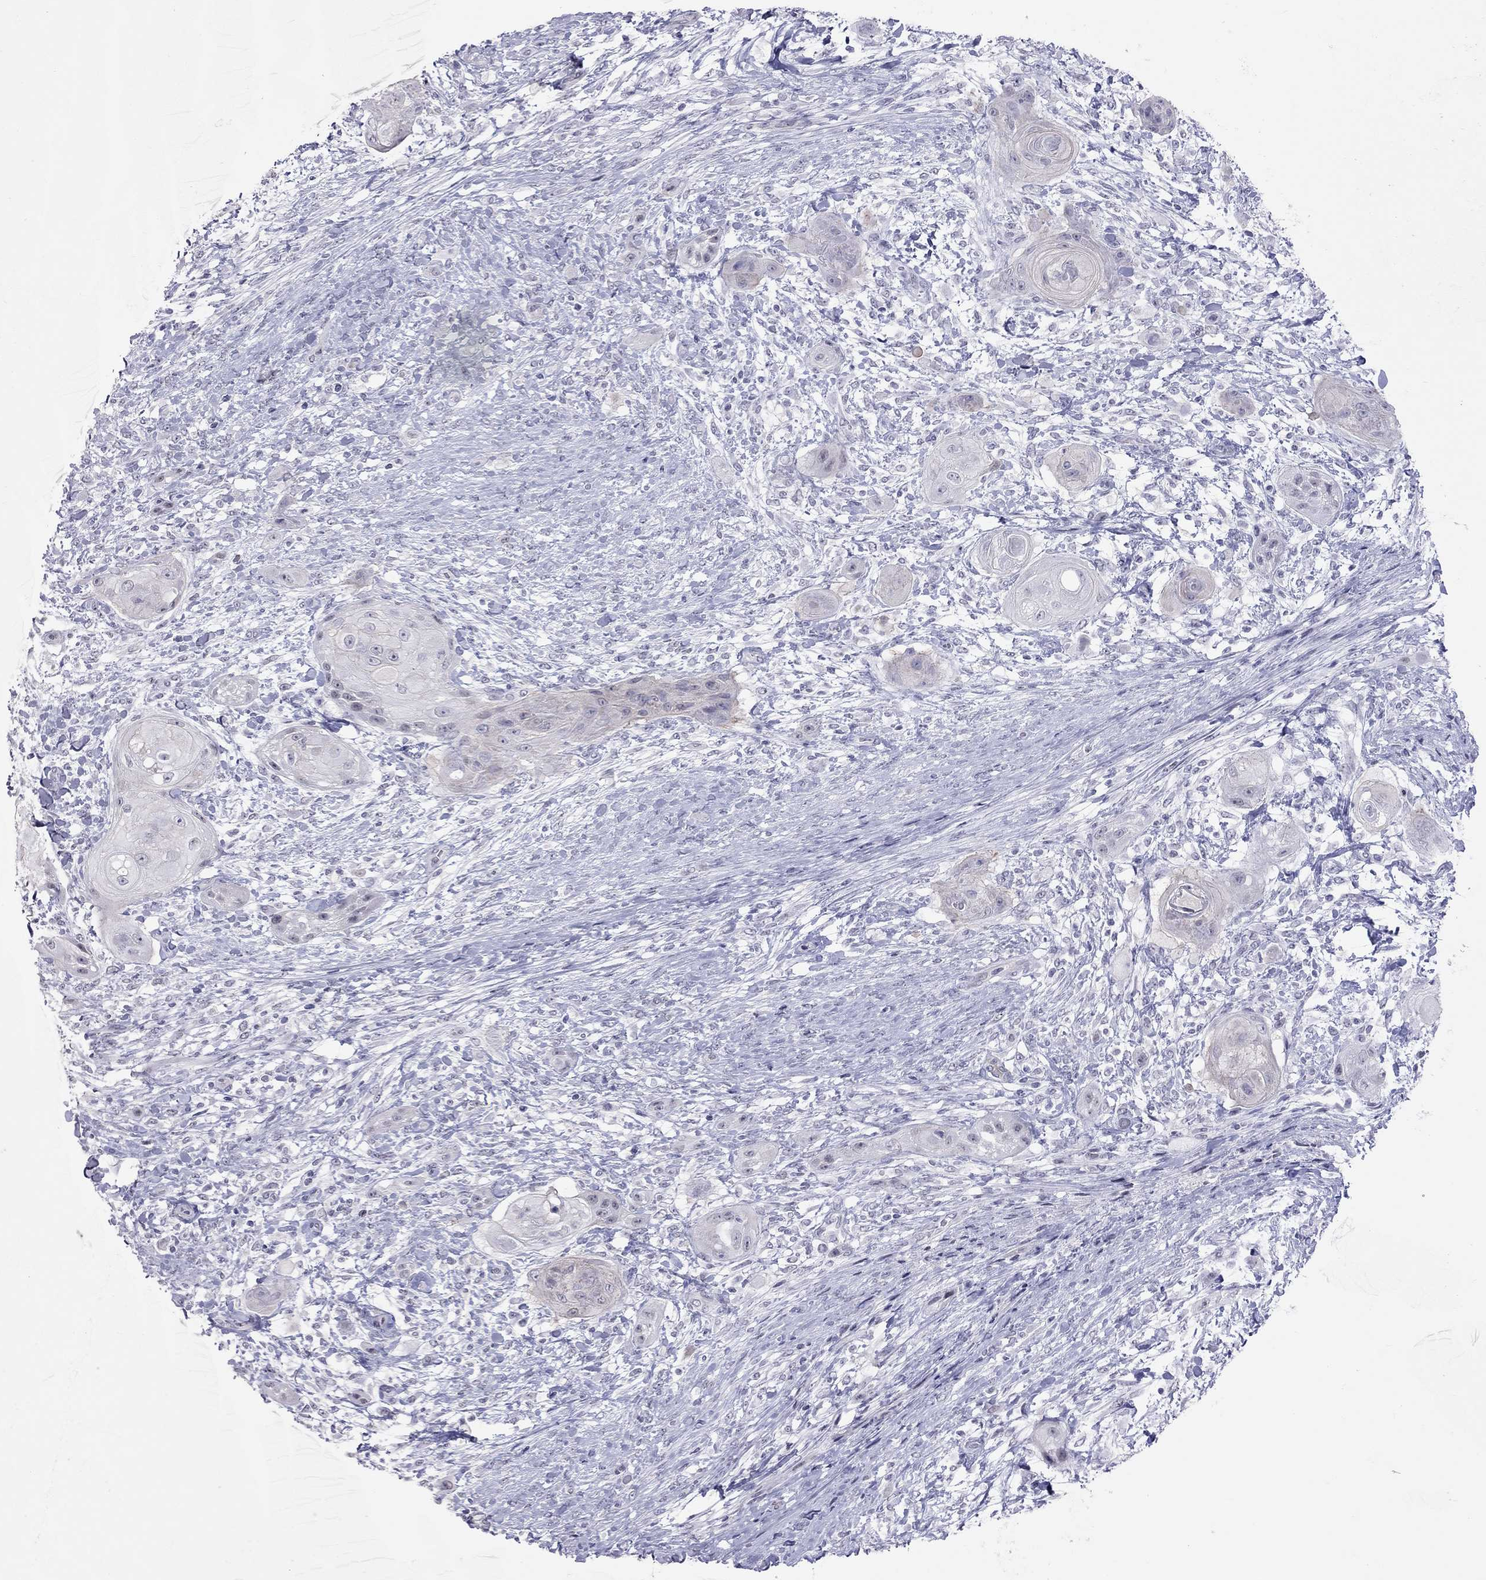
{"staining": {"intensity": "negative", "quantity": "none", "location": "none"}, "tissue": "skin cancer", "cell_type": "Tumor cells", "image_type": "cancer", "snomed": [{"axis": "morphology", "description": "Squamous cell carcinoma, NOS"}, {"axis": "topography", "description": "Skin"}], "caption": "There is no significant positivity in tumor cells of skin squamous cell carcinoma. (Brightfield microscopy of DAB (3,3'-diaminobenzidine) immunohistochemistry at high magnification).", "gene": "JHY", "patient": {"sex": "male", "age": 62}}